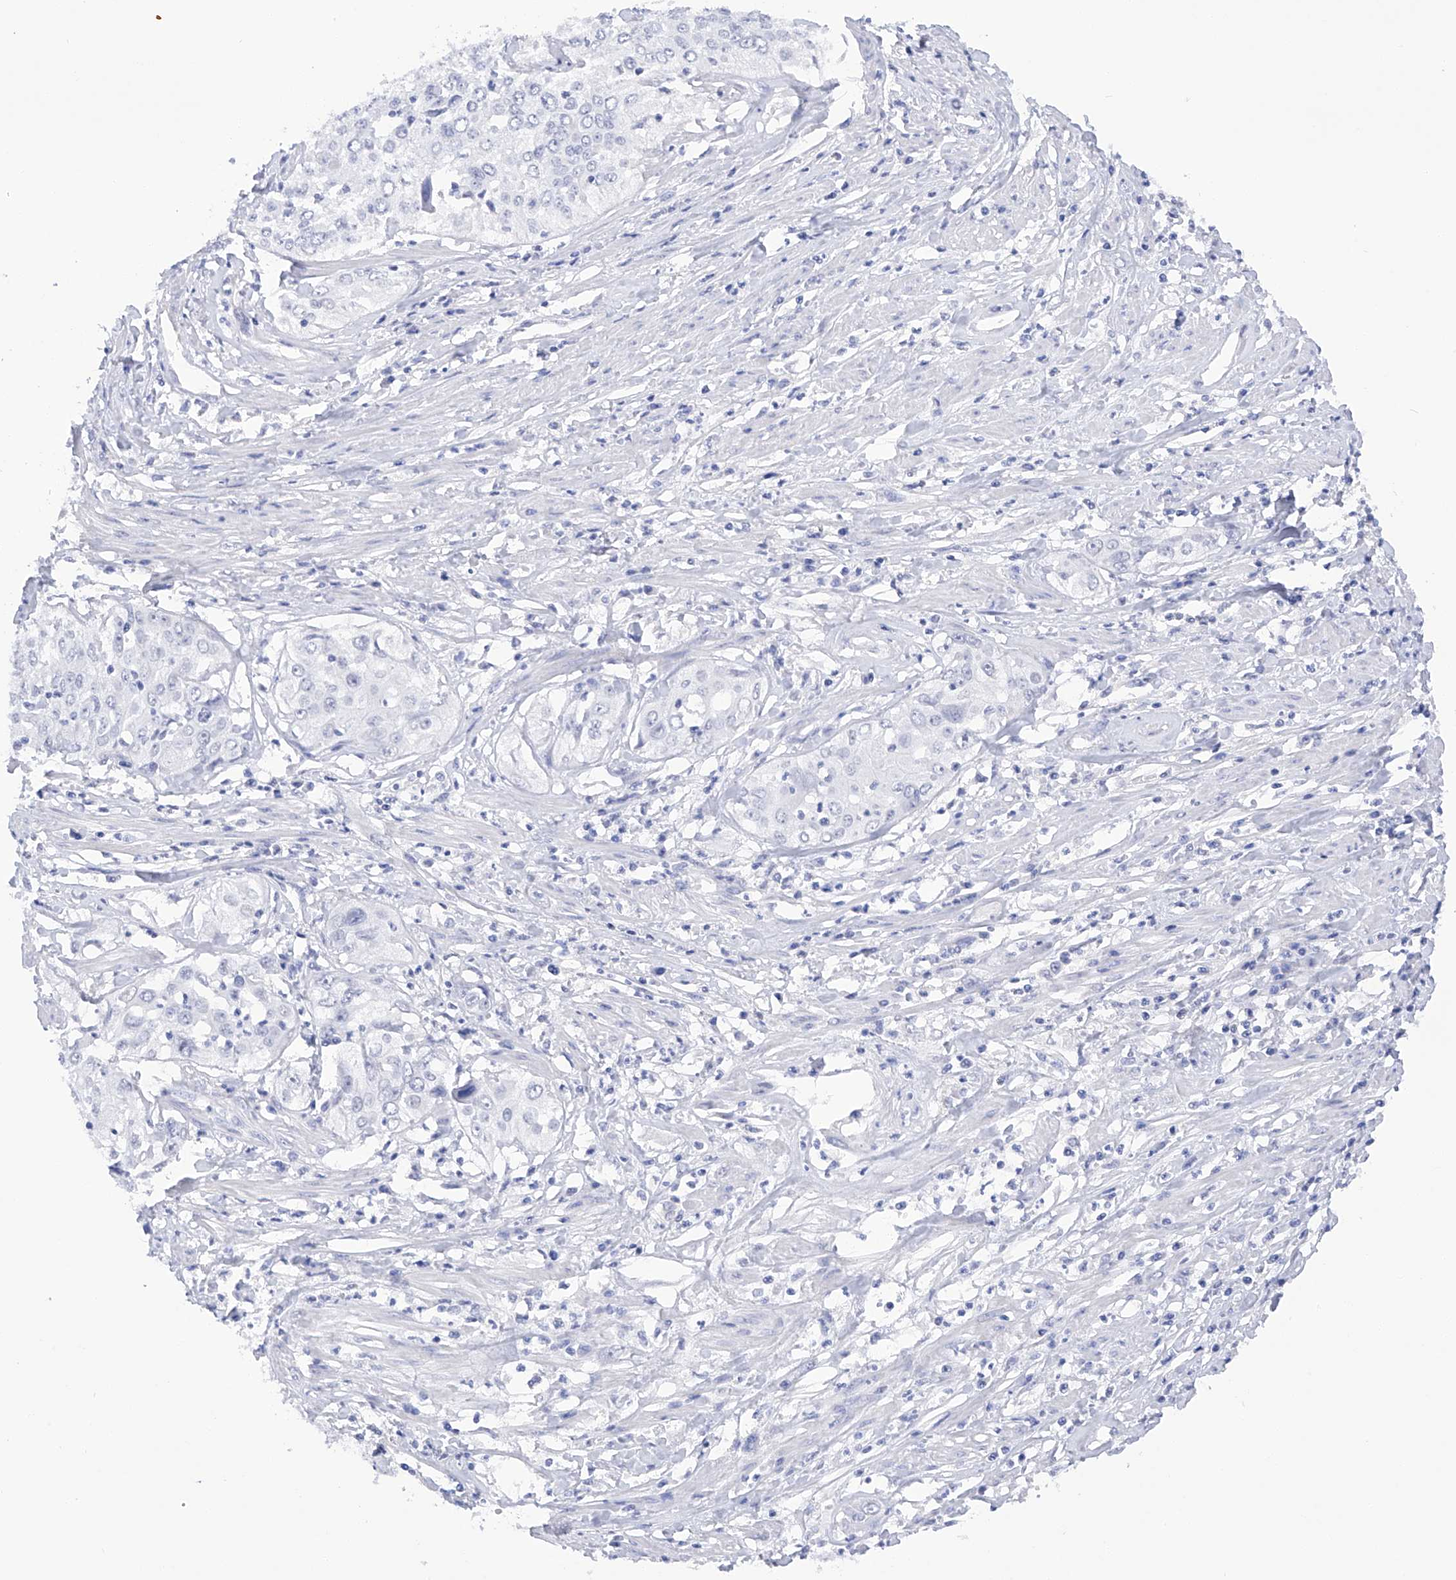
{"staining": {"intensity": "negative", "quantity": "none", "location": "none"}, "tissue": "cervical cancer", "cell_type": "Tumor cells", "image_type": "cancer", "snomed": [{"axis": "morphology", "description": "Squamous cell carcinoma, NOS"}, {"axis": "topography", "description": "Cervix"}], "caption": "Tumor cells are negative for brown protein staining in squamous cell carcinoma (cervical).", "gene": "FLG", "patient": {"sex": "female", "age": 31}}